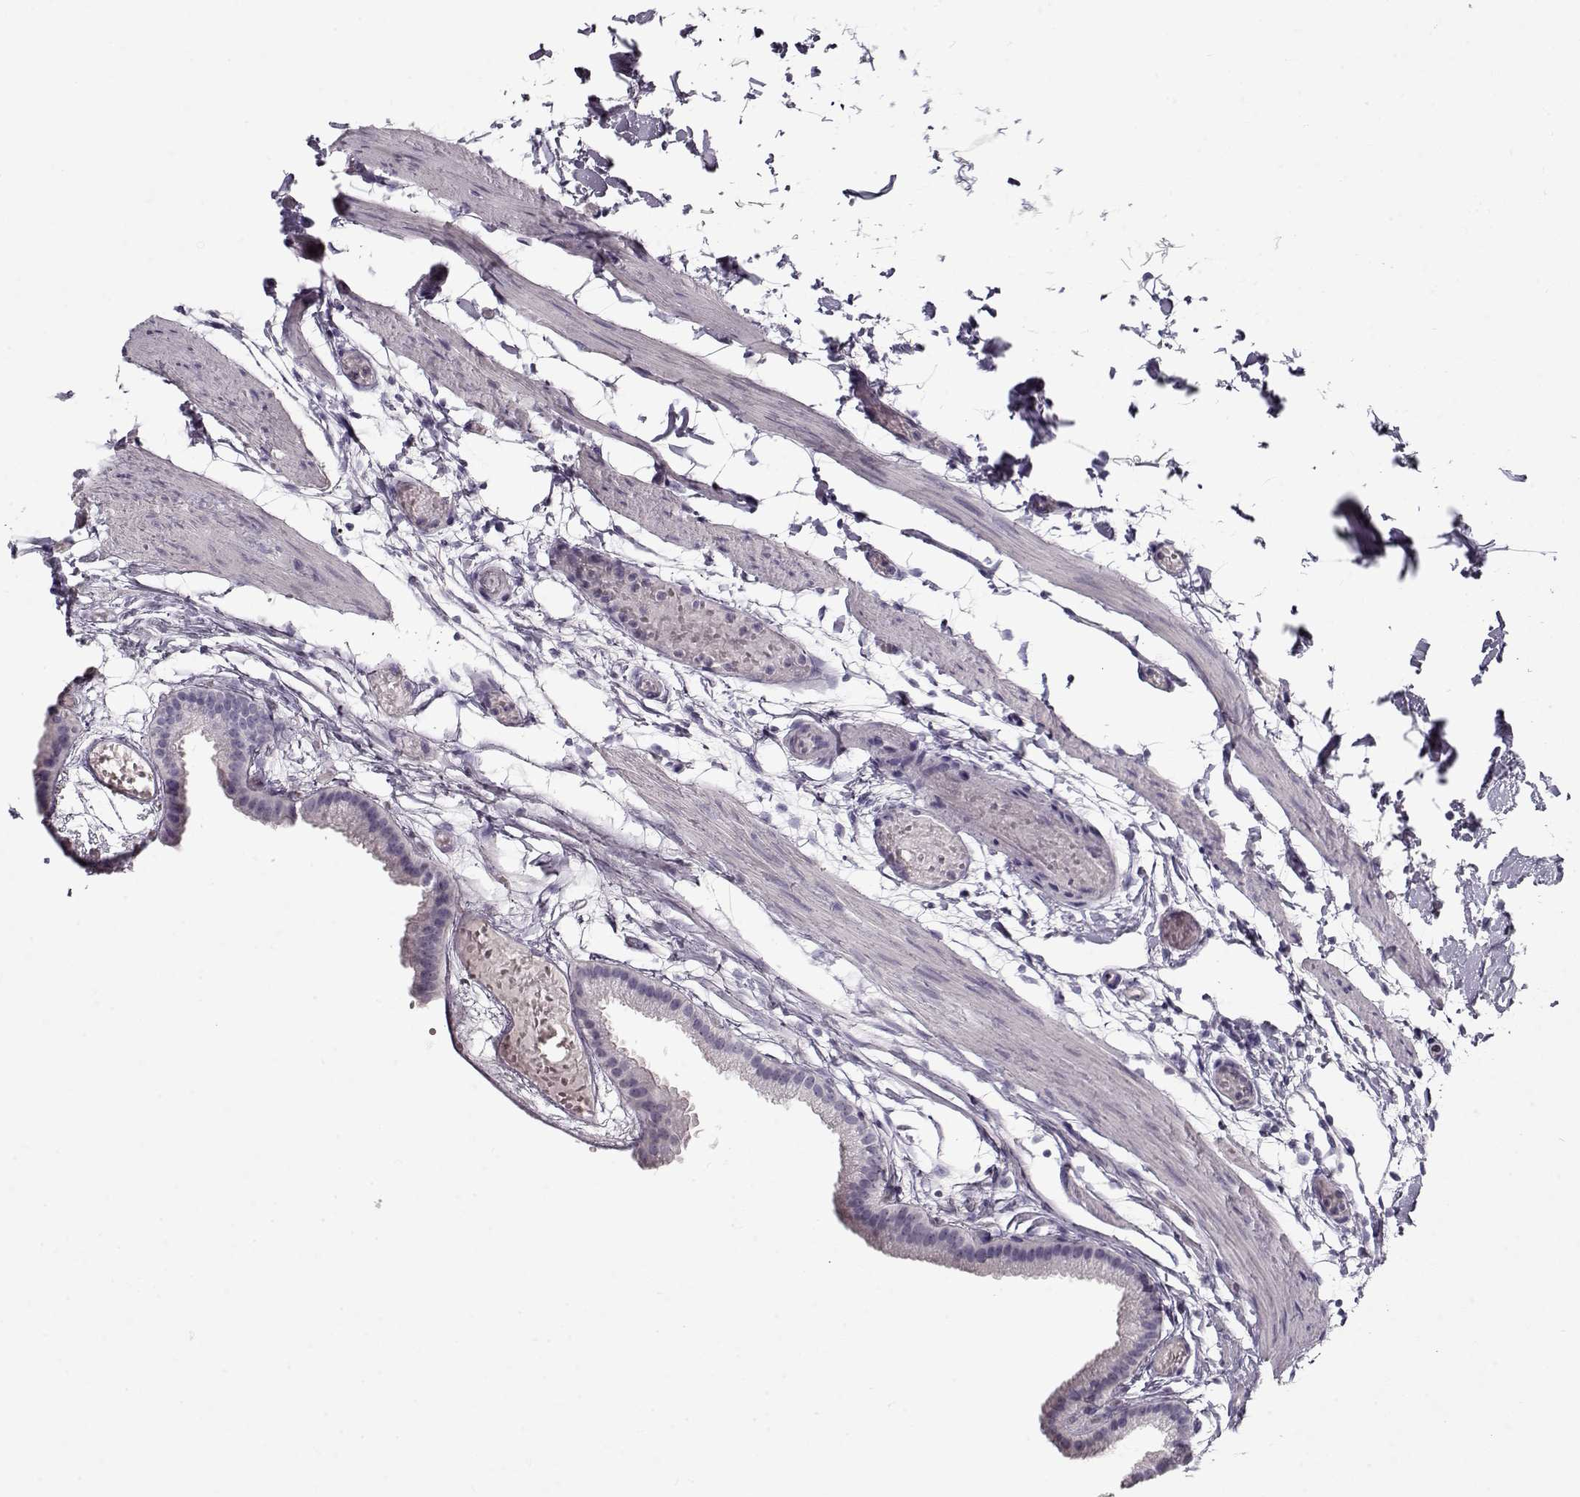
{"staining": {"intensity": "negative", "quantity": "none", "location": "none"}, "tissue": "gallbladder", "cell_type": "Glandular cells", "image_type": "normal", "snomed": [{"axis": "morphology", "description": "Normal tissue, NOS"}, {"axis": "topography", "description": "Gallbladder"}], "caption": "Normal gallbladder was stained to show a protein in brown. There is no significant staining in glandular cells.", "gene": "CCDC136", "patient": {"sex": "female", "age": 45}}